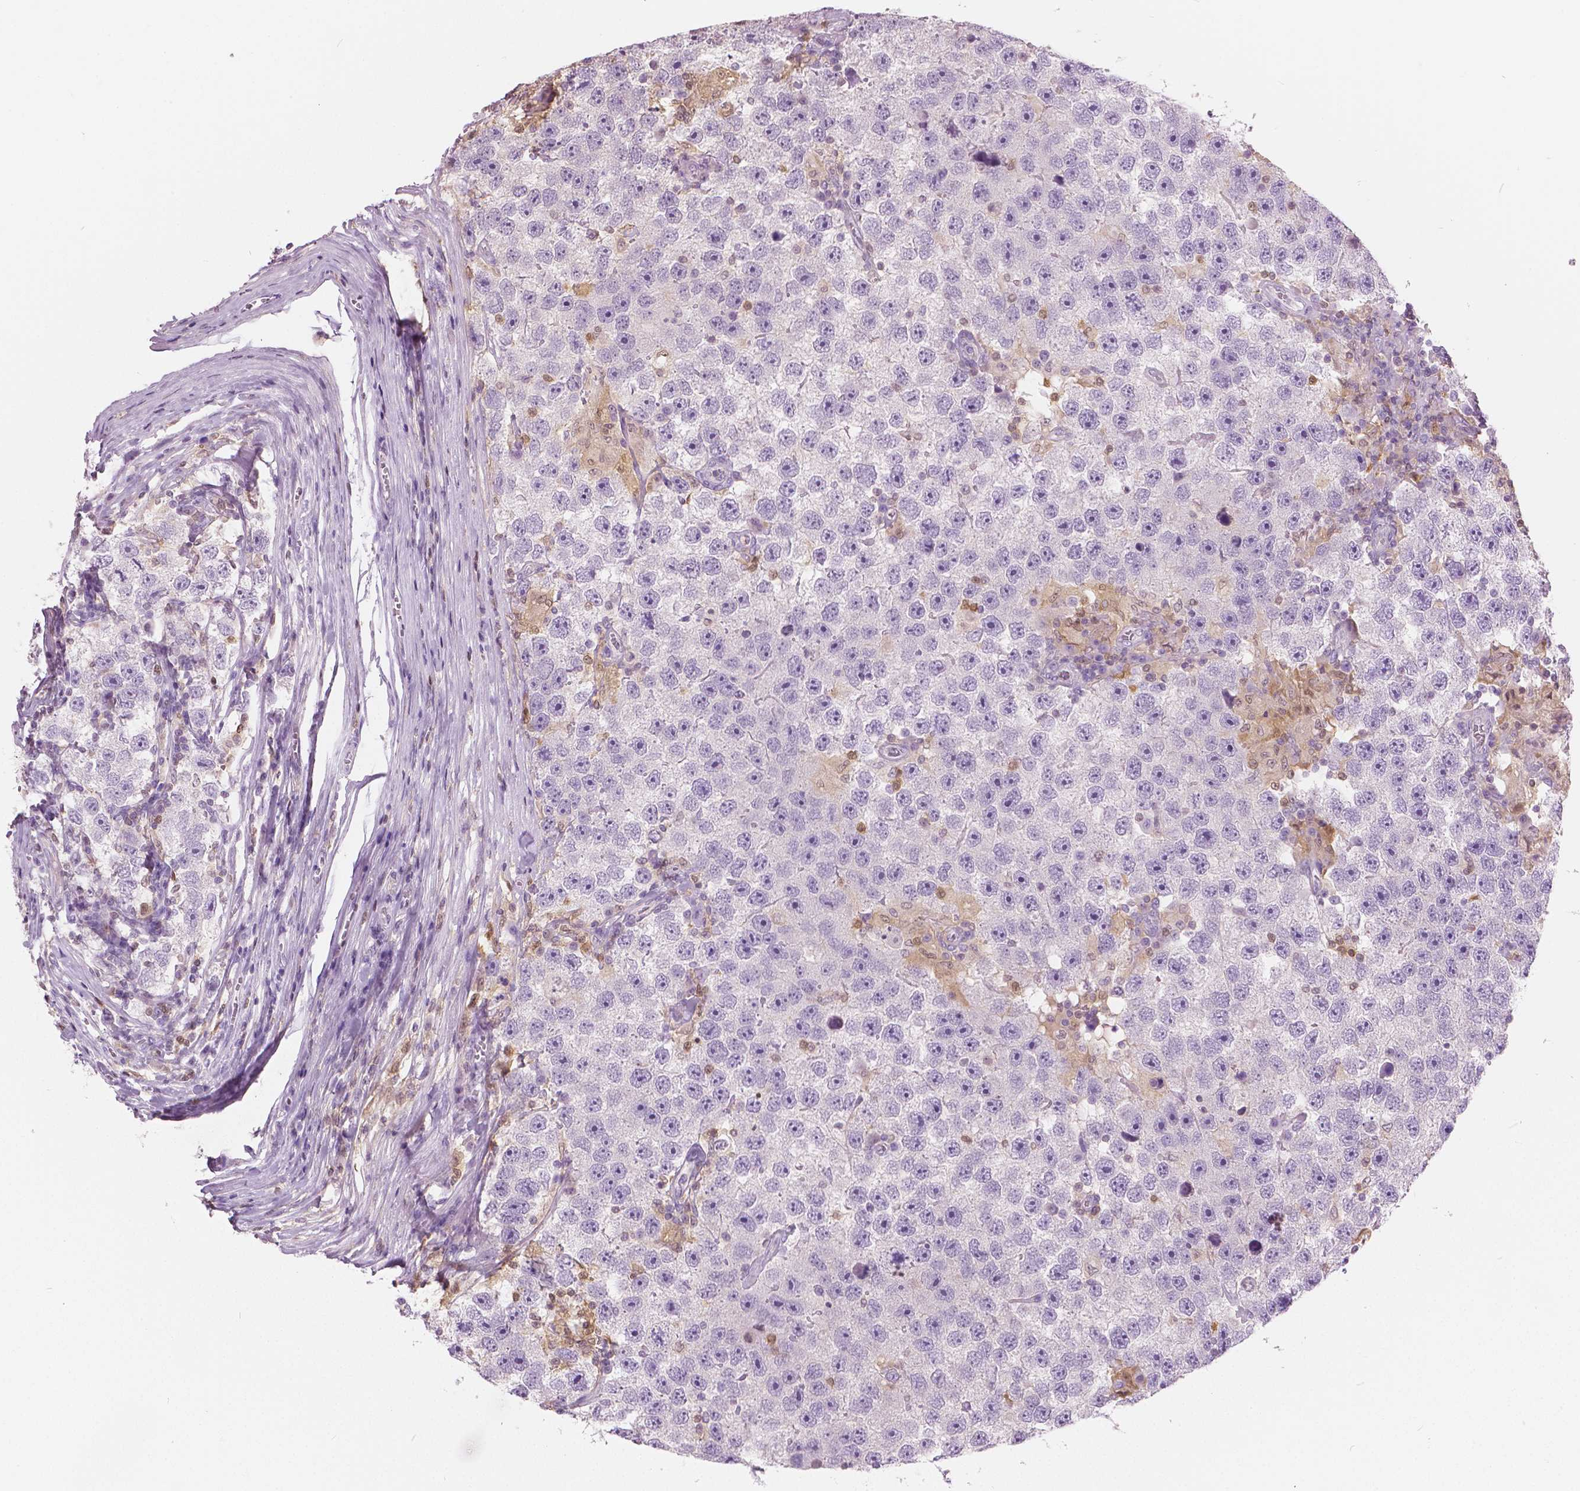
{"staining": {"intensity": "negative", "quantity": "none", "location": "none"}, "tissue": "testis cancer", "cell_type": "Tumor cells", "image_type": "cancer", "snomed": [{"axis": "morphology", "description": "Seminoma, NOS"}, {"axis": "topography", "description": "Testis"}], "caption": "The immunohistochemistry histopathology image has no significant expression in tumor cells of testis cancer tissue. (Brightfield microscopy of DAB (3,3'-diaminobenzidine) immunohistochemistry at high magnification).", "gene": "GALM", "patient": {"sex": "male", "age": 26}}